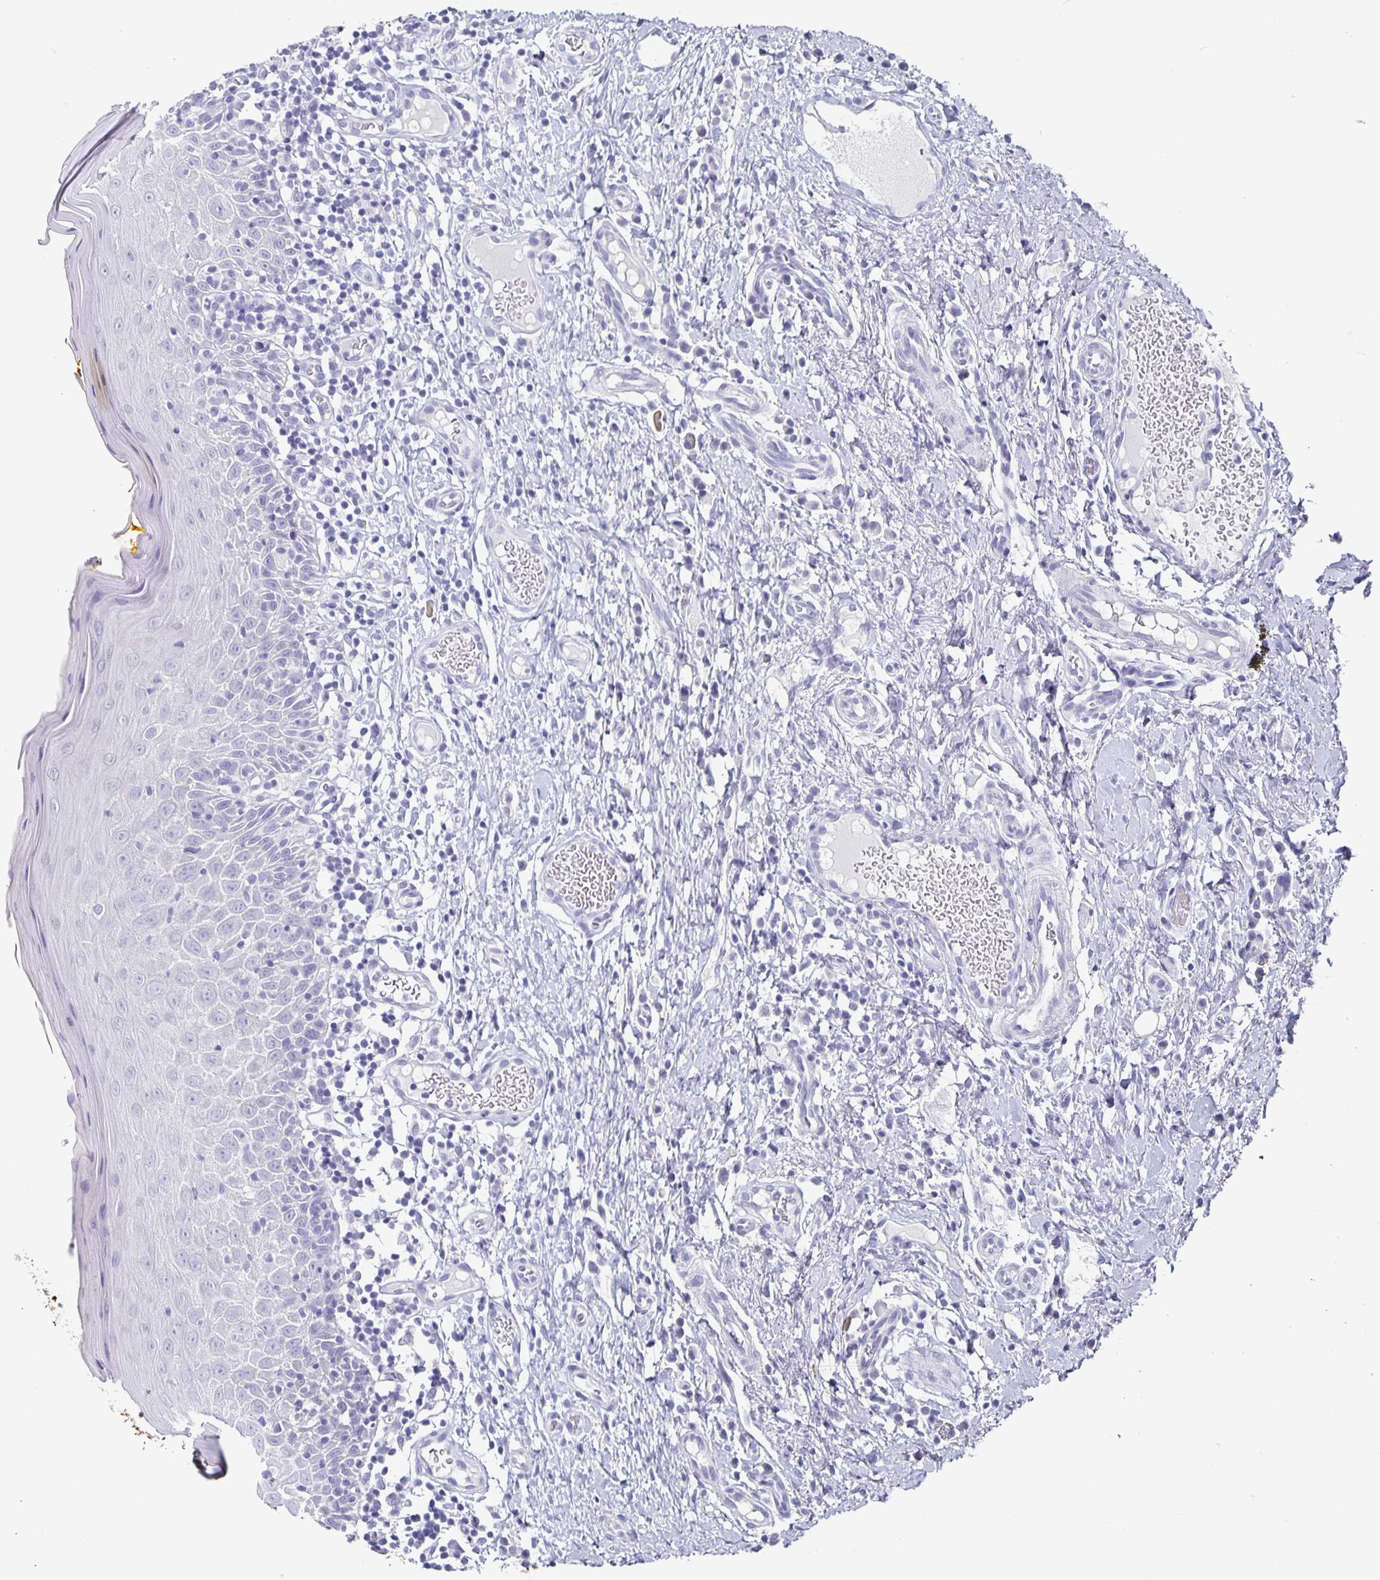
{"staining": {"intensity": "negative", "quantity": "none", "location": "none"}, "tissue": "oral mucosa", "cell_type": "Squamous epithelial cells", "image_type": "normal", "snomed": [{"axis": "morphology", "description": "Normal tissue, NOS"}, {"axis": "topography", "description": "Oral tissue"}, {"axis": "topography", "description": "Tounge, NOS"}], "caption": "IHC of unremarkable oral mucosa demonstrates no expression in squamous epithelial cells. The staining is performed using DAB (3,3'-diaminobenzidine) brown chromogen with nuclei counter-stained in using hematoxylin.", "gene": "CHGA", "patient": {"sex": "female", "age": 58}}